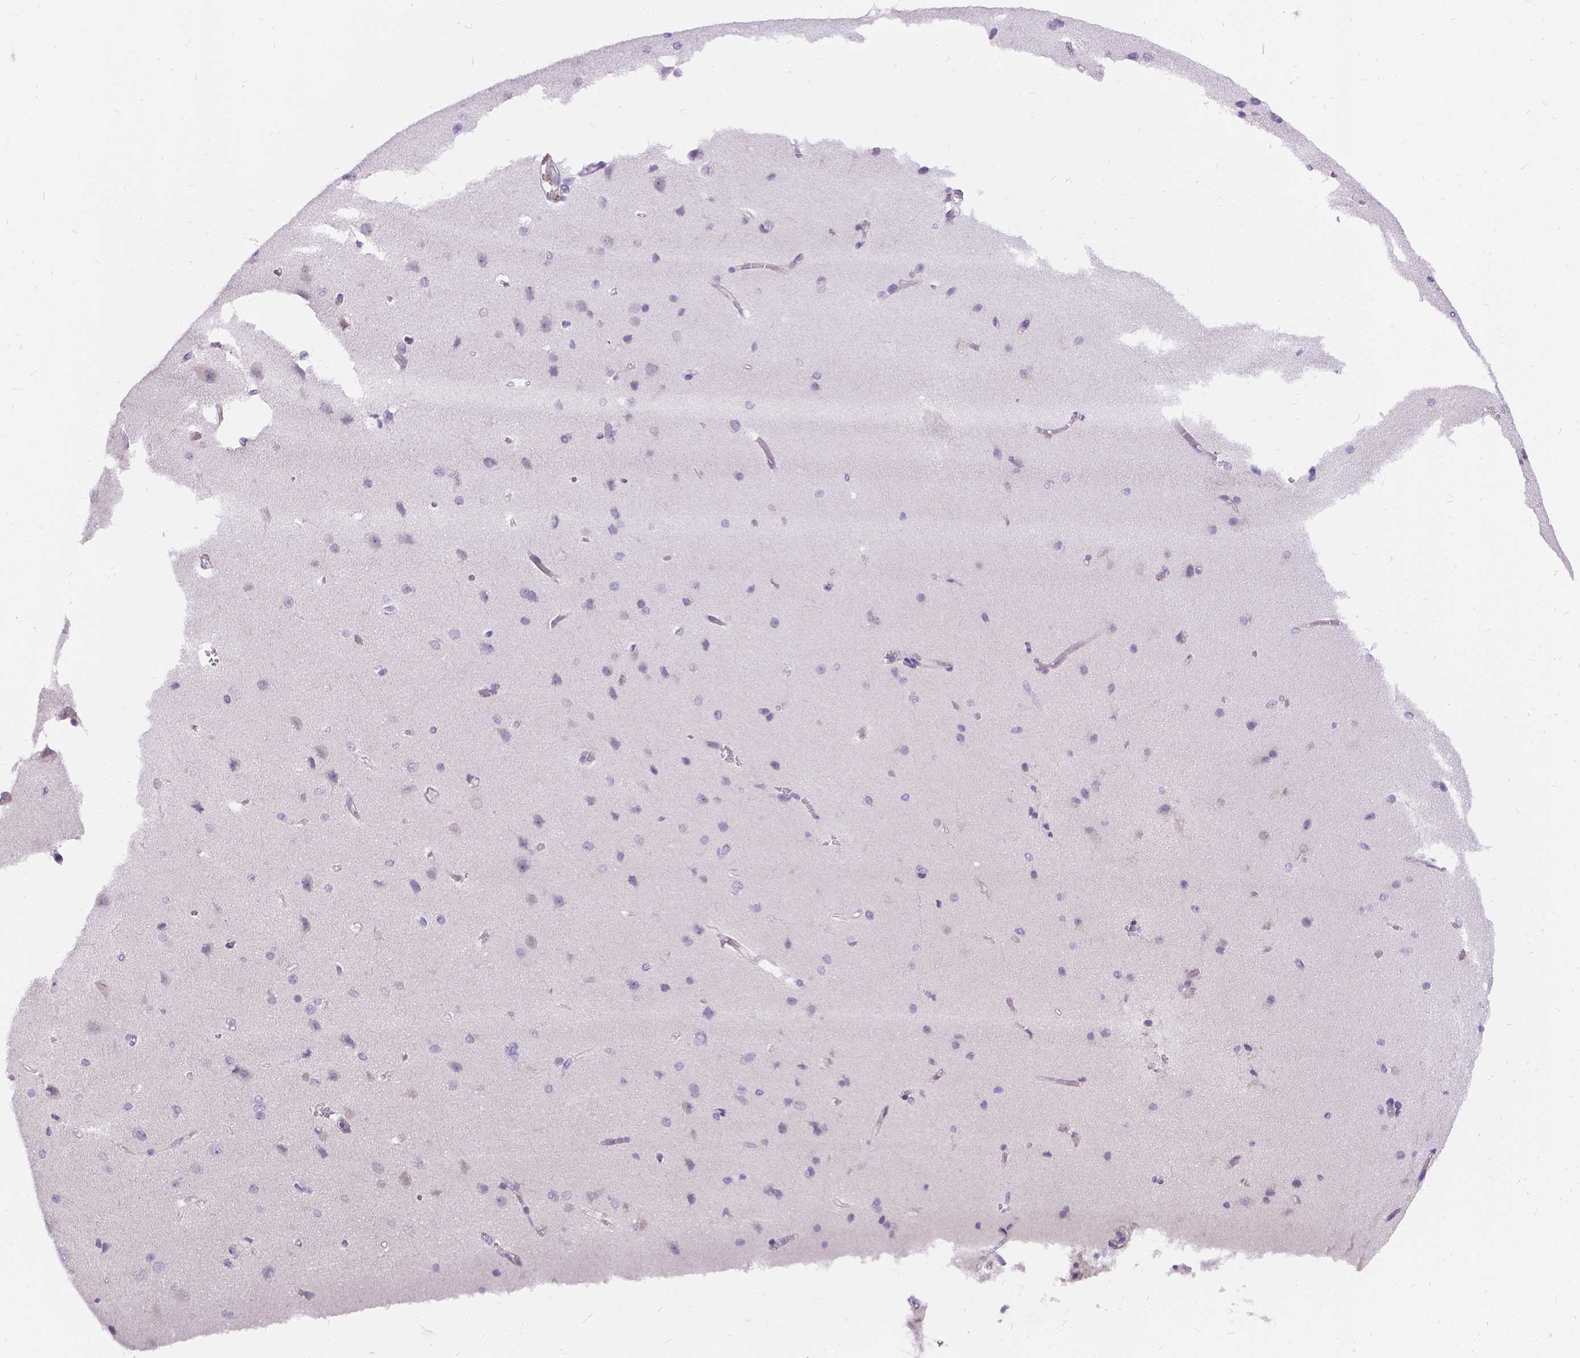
{"staining": {"intensity": "negative", "quantity": "none", "location": "none"}, "tissue": "cerebral cortex", "cell_type": "Endothelial cells", "image_type": "normal", "snomed": [{"axis": "morphology", "description": "Normal tissue, NOS"}, {"axis": "topography", "description": "Cerebral cortex"}], "caption": "Histopathology image shows no protein positivity in endothelial cells of normal cerebral cortex. Brightfield microscopy of immunohistochemistry (IHC) stained with DAB (brown) and hematoxylin (blue), captured at high magnification.", "gene": "PALS1", "patient": {"sex": "male", "age": 37}}